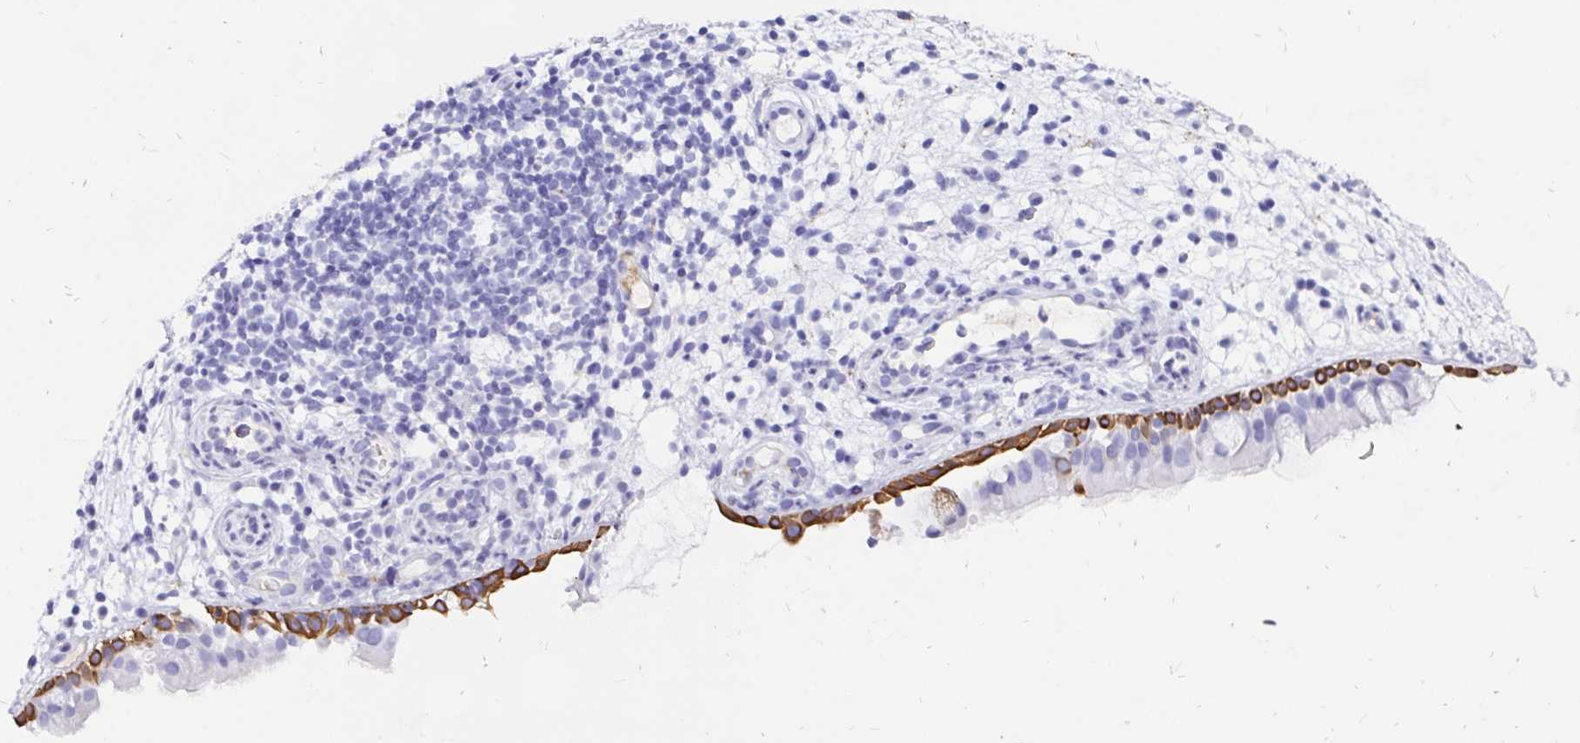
{"staining": {"intensity": "moderate", "quantity": "25%-75%", "location": "cytoplasmic/membranous"}, "tissue": "nasopharynx", "cell_type": "Respiratory epithelial cells", "image_type": "normal", "snomed": [{"axis": "morphology", "description": "Normal tissue, NOS"}, {"axis": "morphology", "description": "Inflammation, NOS"}, {"axis": "topography", "description": "Nasopharynx"}], "caption": "Approximately 25%-75% of respiratory epithelial cells in normal nasopharynx display moderate cytoplasmic/membranous protein expression as visualized by brown immunohistochemical staining.", "gene": "KRT13", "patient": {"sex": "male", "age": 54}}